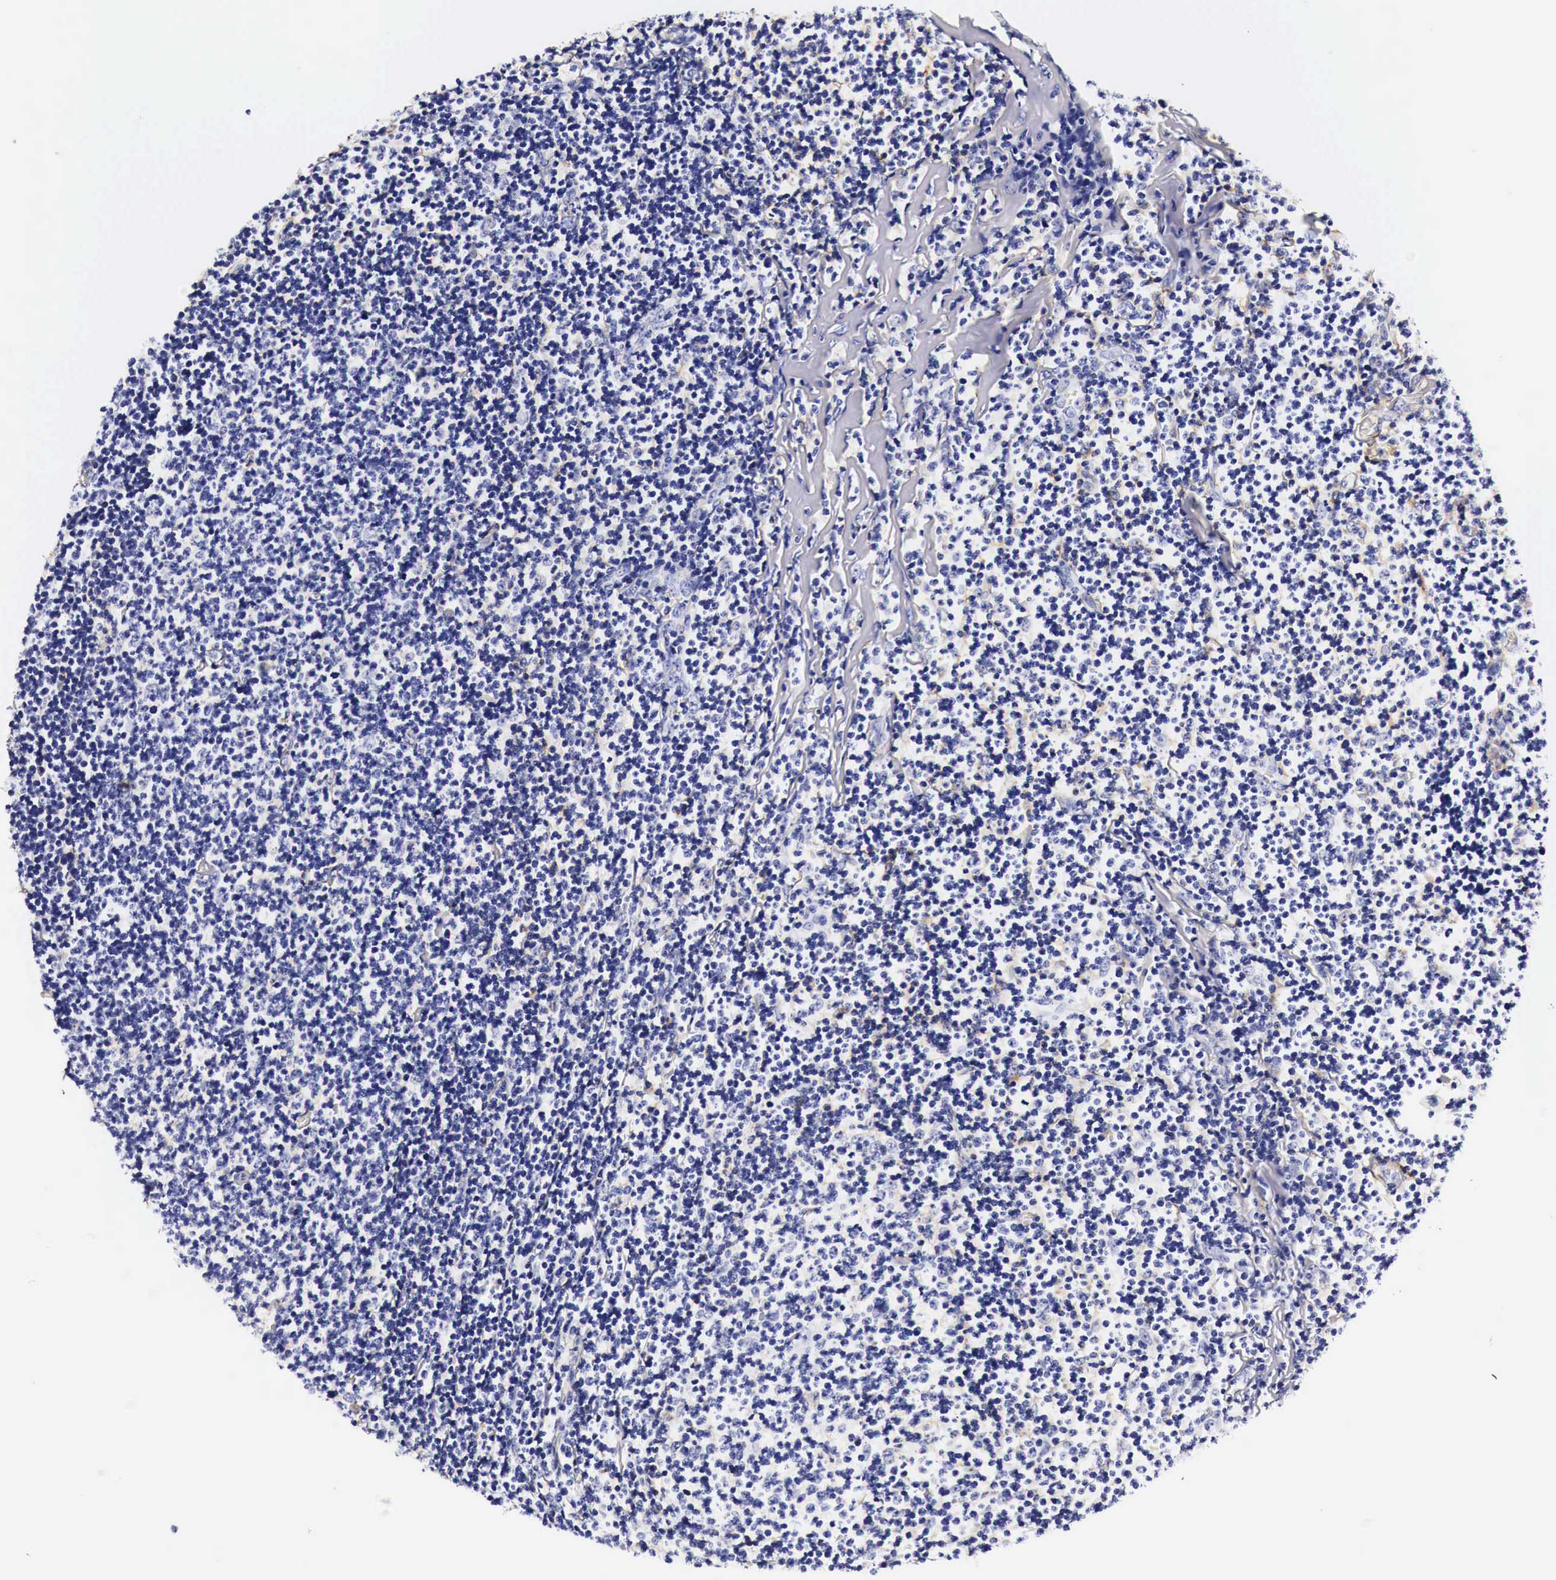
{"staining": {"intensity": "negative", "quantity": "none", "location": "none"}, "tissue": "lymphoma", "cell_type": "Tumor cells", "image_type": "cancer", "snomed": [{"axis": "morphology", "description": "Malignant lymphoma, non-Hodgkin's type, Low grade"}, {"axis": "topography", "description": "Lymph node"}], "caption": "DAB immunohistochemical staining of malignant lymphoma, non-Hodgkin's type (low-grade) shows no significant positivity in tumor cells. Nuclei are stained in blue.", "gene": "EGFR", "patient": {"sex": "male", "age": 74}}